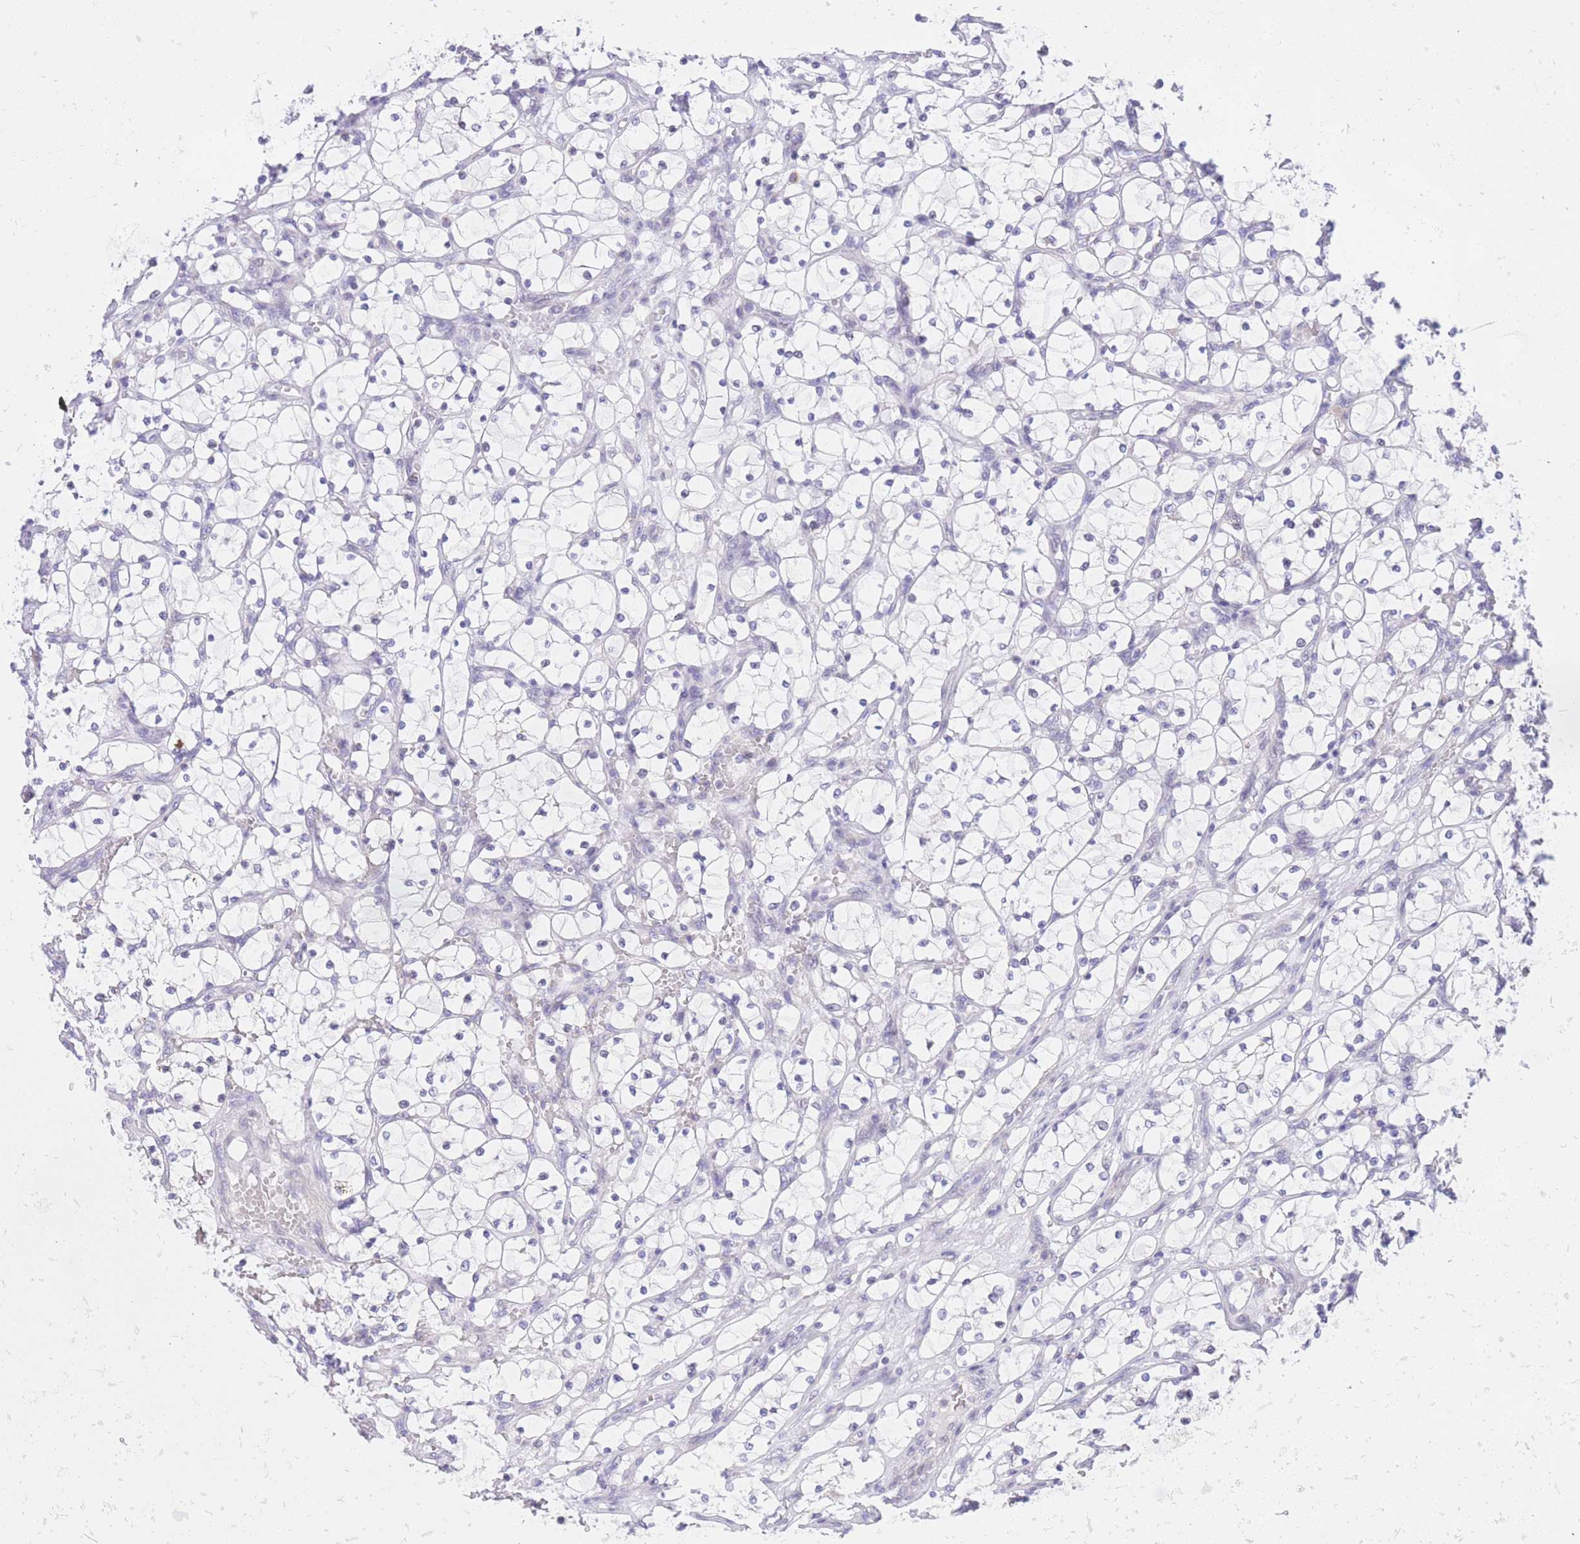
{"staining": {"intensity": "negative", "quantity": "none", "location": "none"}, "tissue": "renal cancer", "cell_type": "Tumor cells", "image_type": "cancer", "snomed": [{"axis": "morphology", "description": "Adenocarcinoma, NOS"}, {"axis": "topography", "description": "Kidney"}], "caption": "Tumor cells show no significant protein expression in adenocarcinoma (renal).", "gene": "RPL39L", "patient": {"sex": "female", "age": 69}}